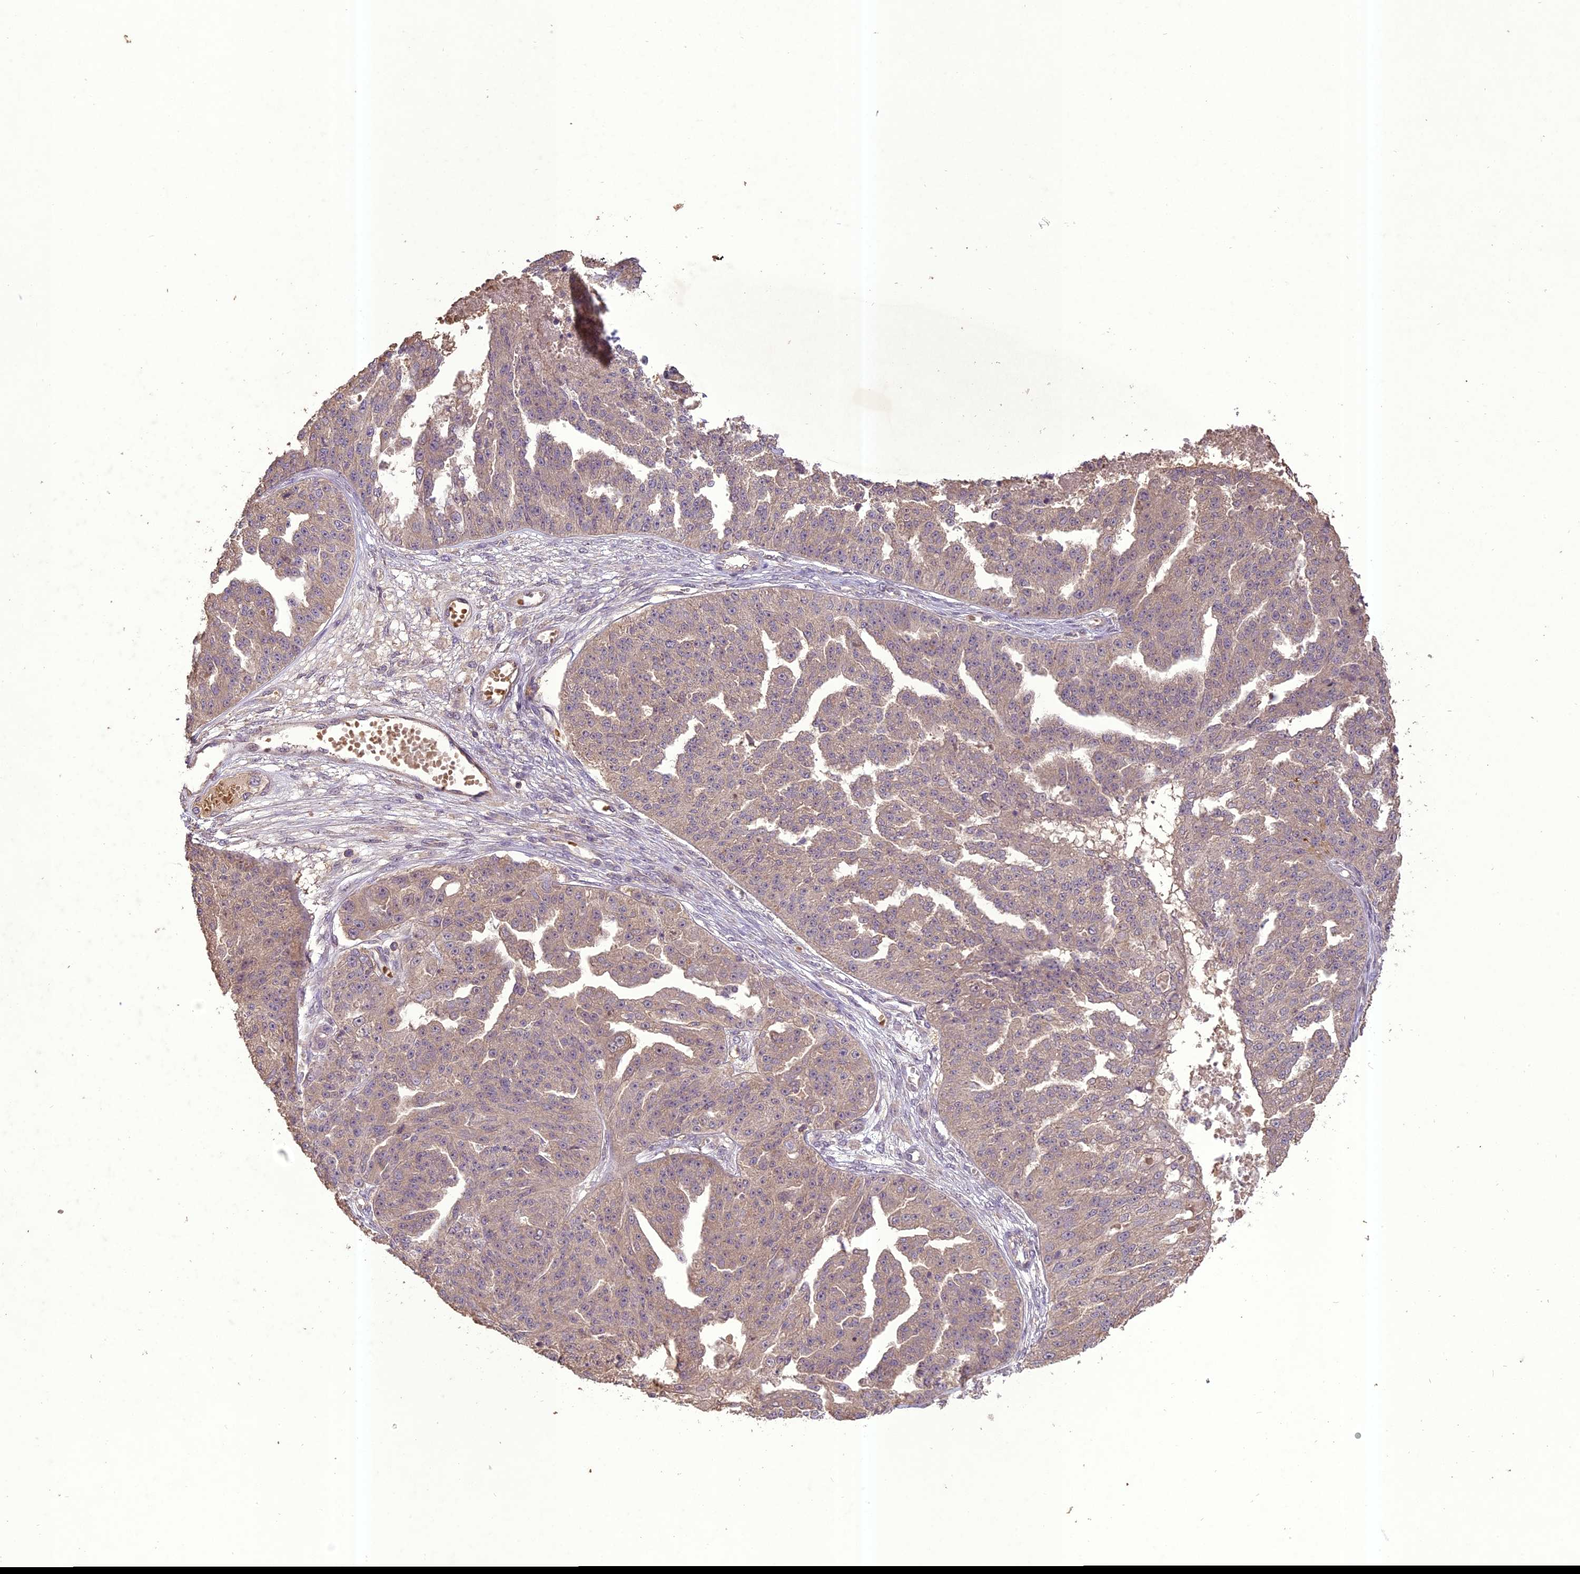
{"staining": {"intensity": "weak", "quantity": "<25%", "location": "cytoplasmic/membranous"}, "tissue": "ovarian cancer", "cell_type": "Tumor cells", "image_type": "cancer", "snomed": [{"axis": "morphology", "description": "Cystadenocarcinoma, serous, NOS"}, {"axis": "topography", "description": "Ovary"}], "caption": "This is an IHC photomicrograph of human serous cystadenocarcinoma (ovarian). There is no staining in tumor cells.", "gene": "TIGD7", "patient": {"sex": "female", "age": 58}}